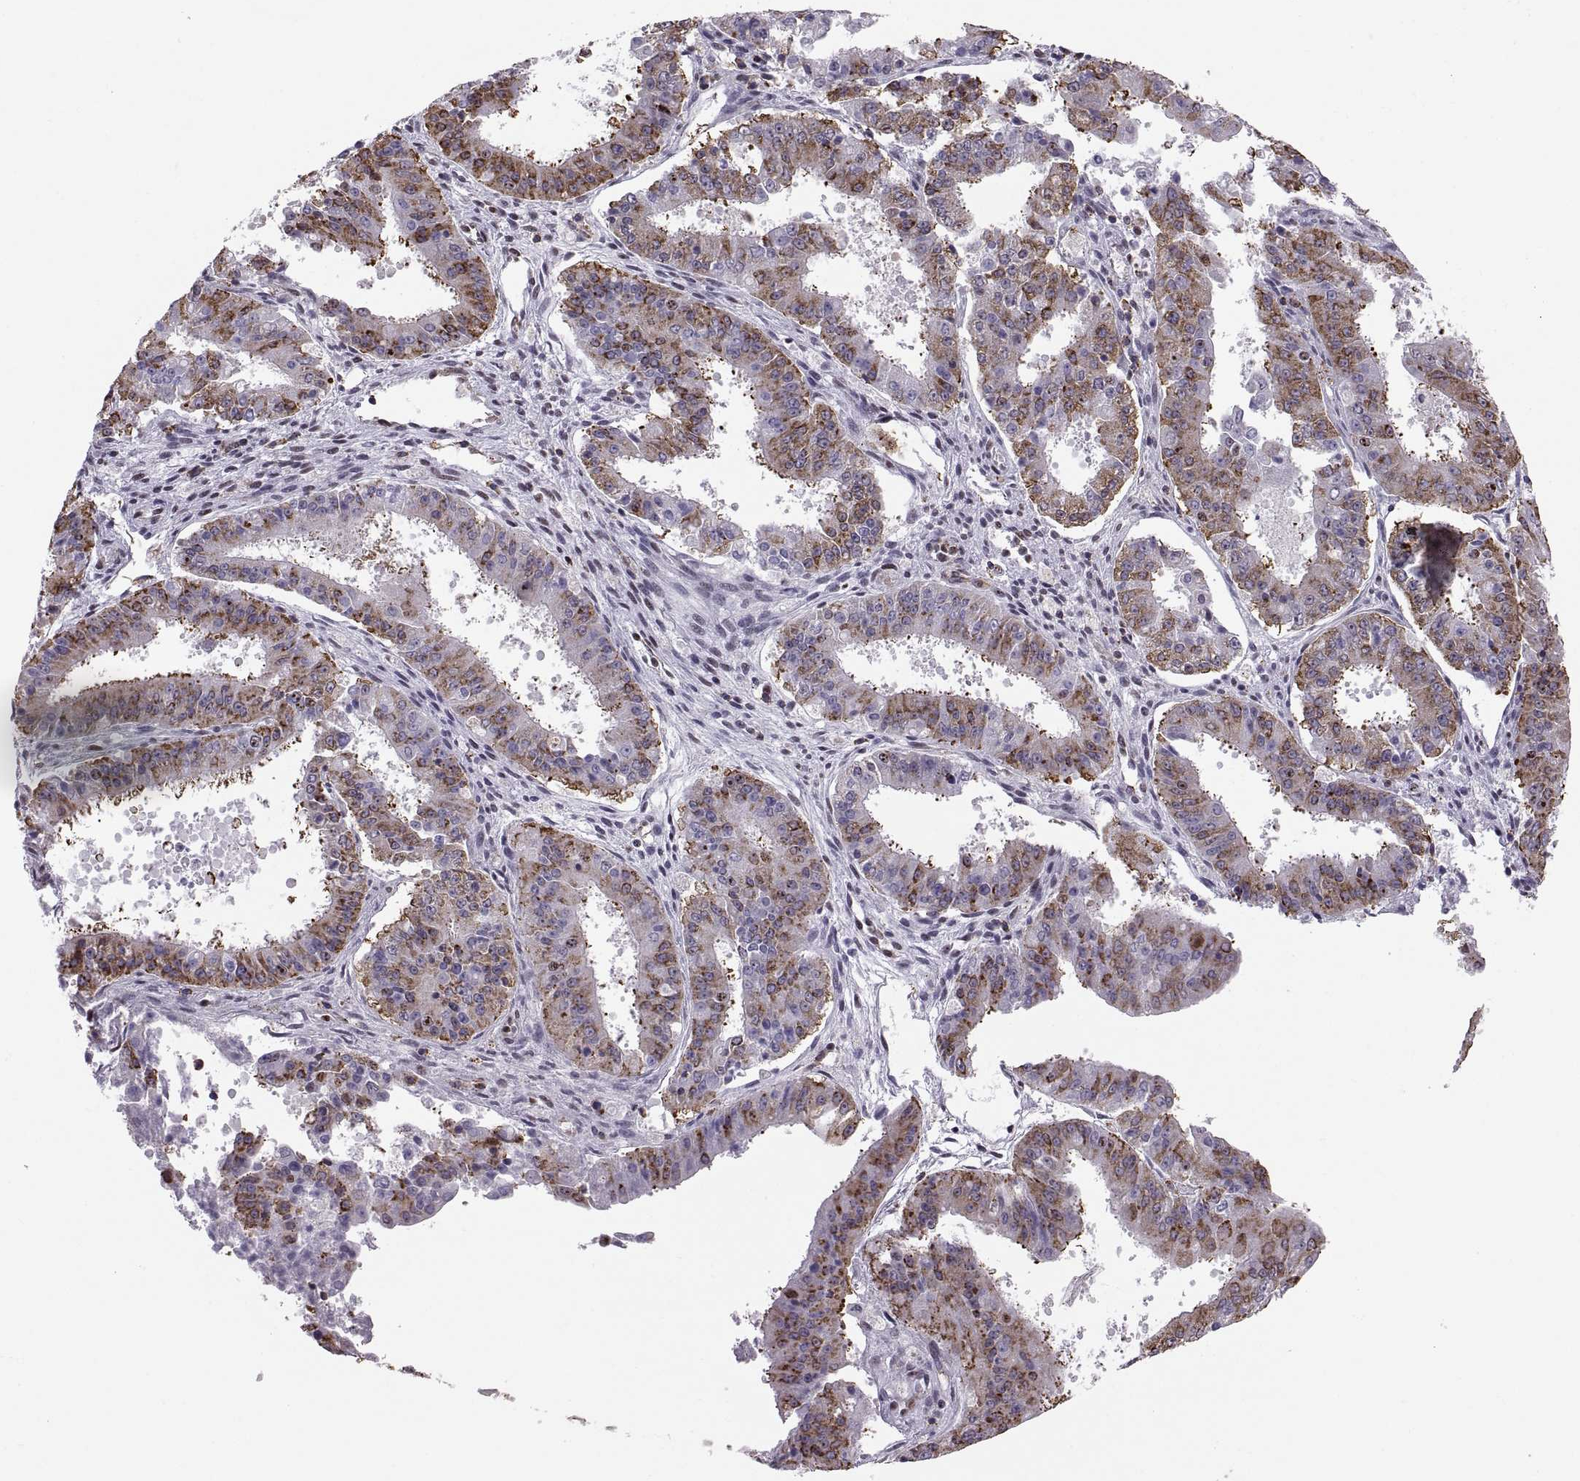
{"staining": {"intensity": "moderate", "quantity": "25%-75%", "location": "cytoplasmic/membranous"}, "tissue": "ovarian cancer", "cell_type": "Tumor cells", "image_type": "cancer", "snomed": [{"axis": "morphology", "description": "Carcinoma, endometroid"}, {"axis": "topography", "description": "Ovary"}], "caption": "IHC staining of ovarian cancer, which reveals medium levels of moderate cytoplasmic/membranous staining in about 25%-75% of tumor cells indicating moderate cytoplasmic/membranous protein staining. The staining was performed using DAB (brown) for protein detection and nuclei were counterstained in hematoxylin (blue).", "gene": "SNAI1", "patient": {"sex": "female", "age": 42}}